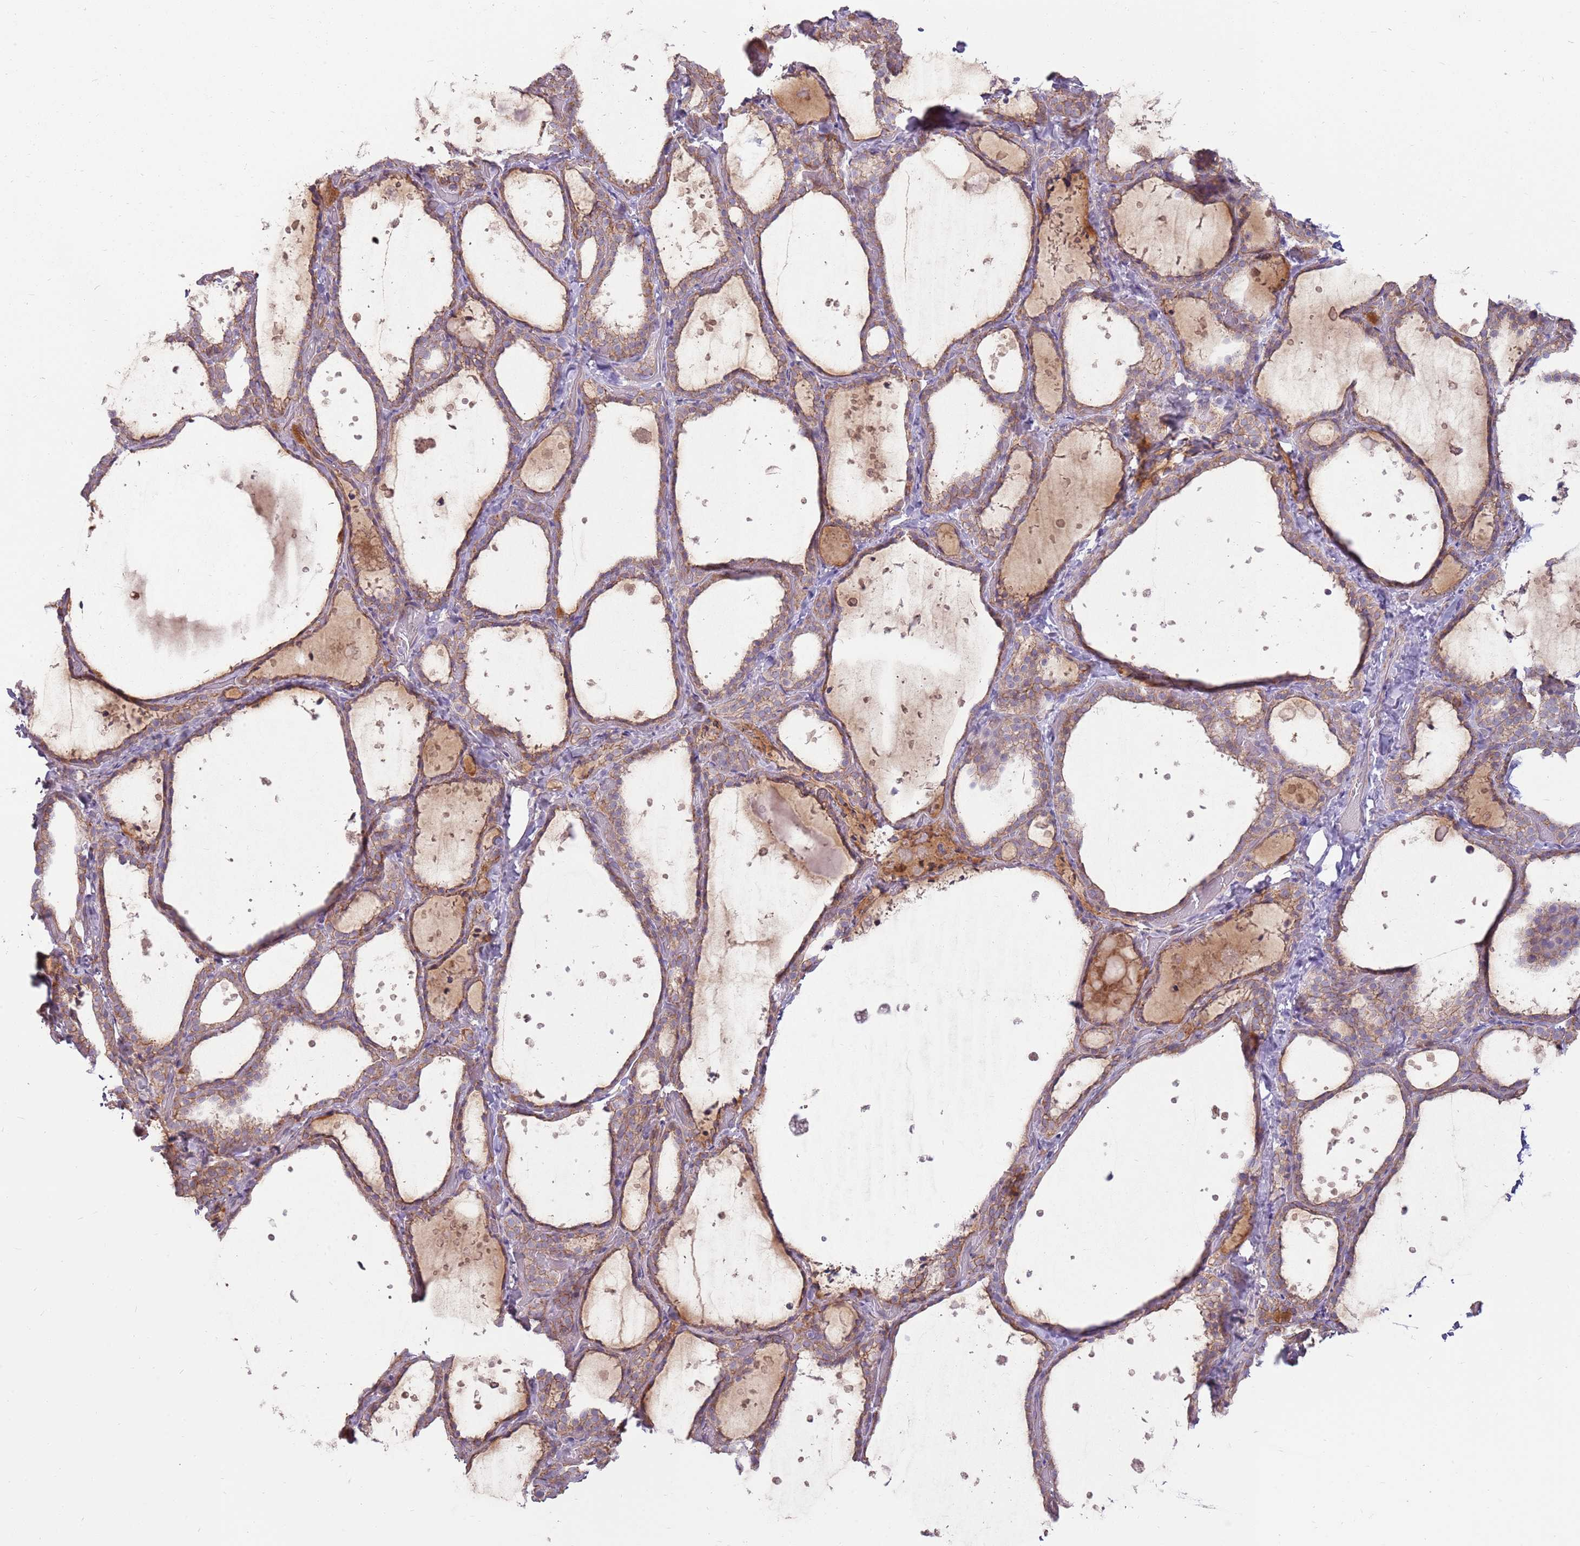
{"staining": {"intensity": "weak", "quantity": "25%-75%", "location": "cytoplasmic/membranous"}, "tissue": "thyroid gland", "cell_type": "Glandular cells", "image_type": "normal", "snomed": [{"axis": "morphology", "description": "Normal tissue, NOS"}, {"axis": "topography", "description": "Thyroid gland"}], "caption": "An immunohistochemistry (IHC) photomicrograph of normal tissue is shown. Protein staining in brown shows weak cytoplasmic/membranous positivity in thyroid gland within glandular cells.", "gene": "SPATA31D1", "patient": {"sex": "female", "age": 44}}